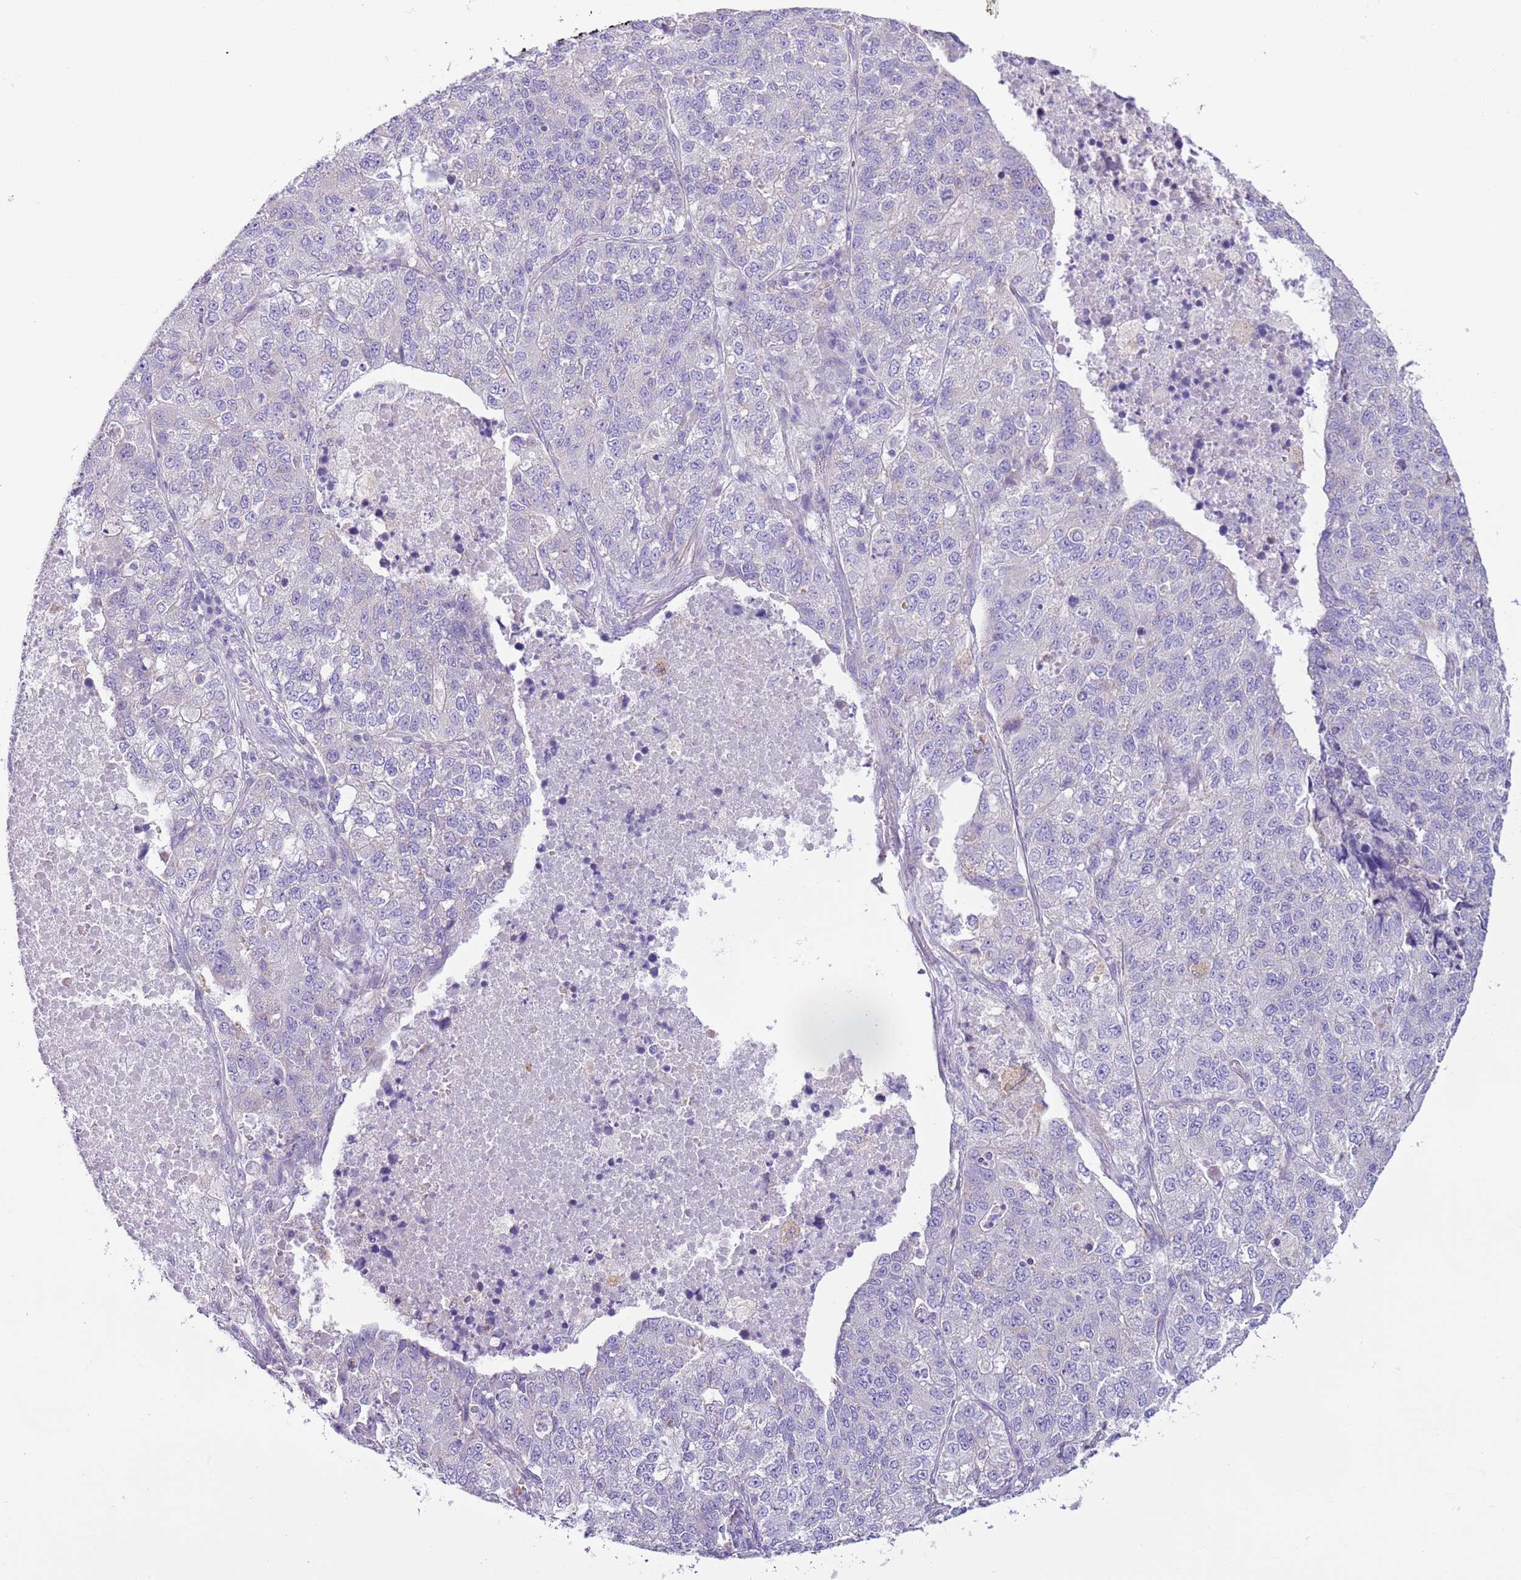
{"staining": {"intensity": "negative", "quantity": "none", "location": "none"}, "tissue": "lung cancer", "cell_type": "Tumor cells", "image_type": "cancer", "snomed": [{"axis": "morphology", "description": "Adenocarcinoma, NOS"}, {"axis": "topography", "description": "Lung"}], "caption": "There is no significant staining in tumor cells of lung adenocarcinoma.", "gene": "ZNF697", "patient": {"sex": "male", "age": 49}}